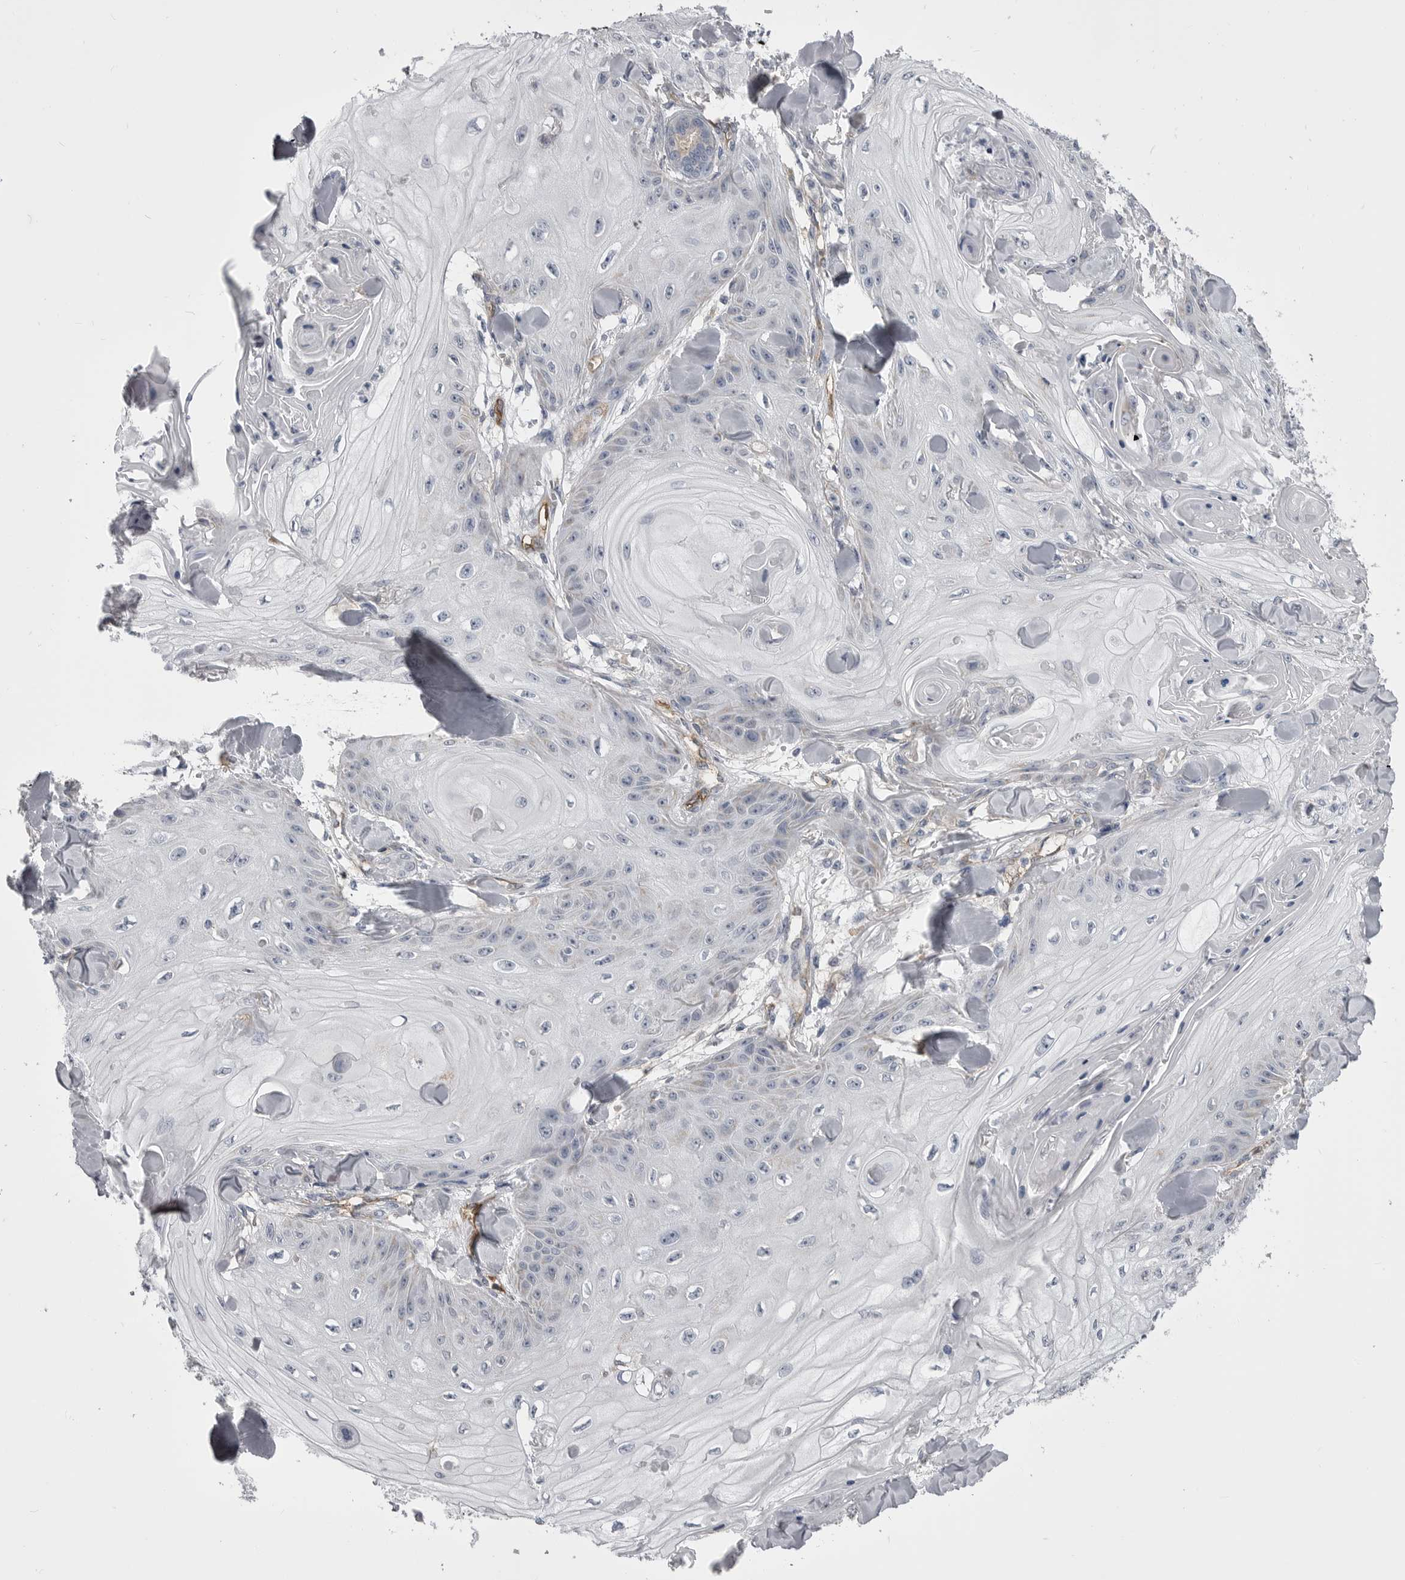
{"staining": {"intensity": "negative", "quantity": "none", "location": "none"}, "tissue": "skin cancer", "cell_type": "Tumor cells", "image_type": "cancer", "snomed": [{"axis": "morphology", "description": "Squamous cell carcinoma, NOS"}, {"axis": "topography", "description": "Skin"}], "caption": "The histopathology image displays no staining of tumor cells in squamous cell carcinoma (skin). (DAB immunohistochemistry visualized using brightfield microscopy, high magnification).", "gene": "OPLAH", "patient": {"sex": "male", "age": 74}}